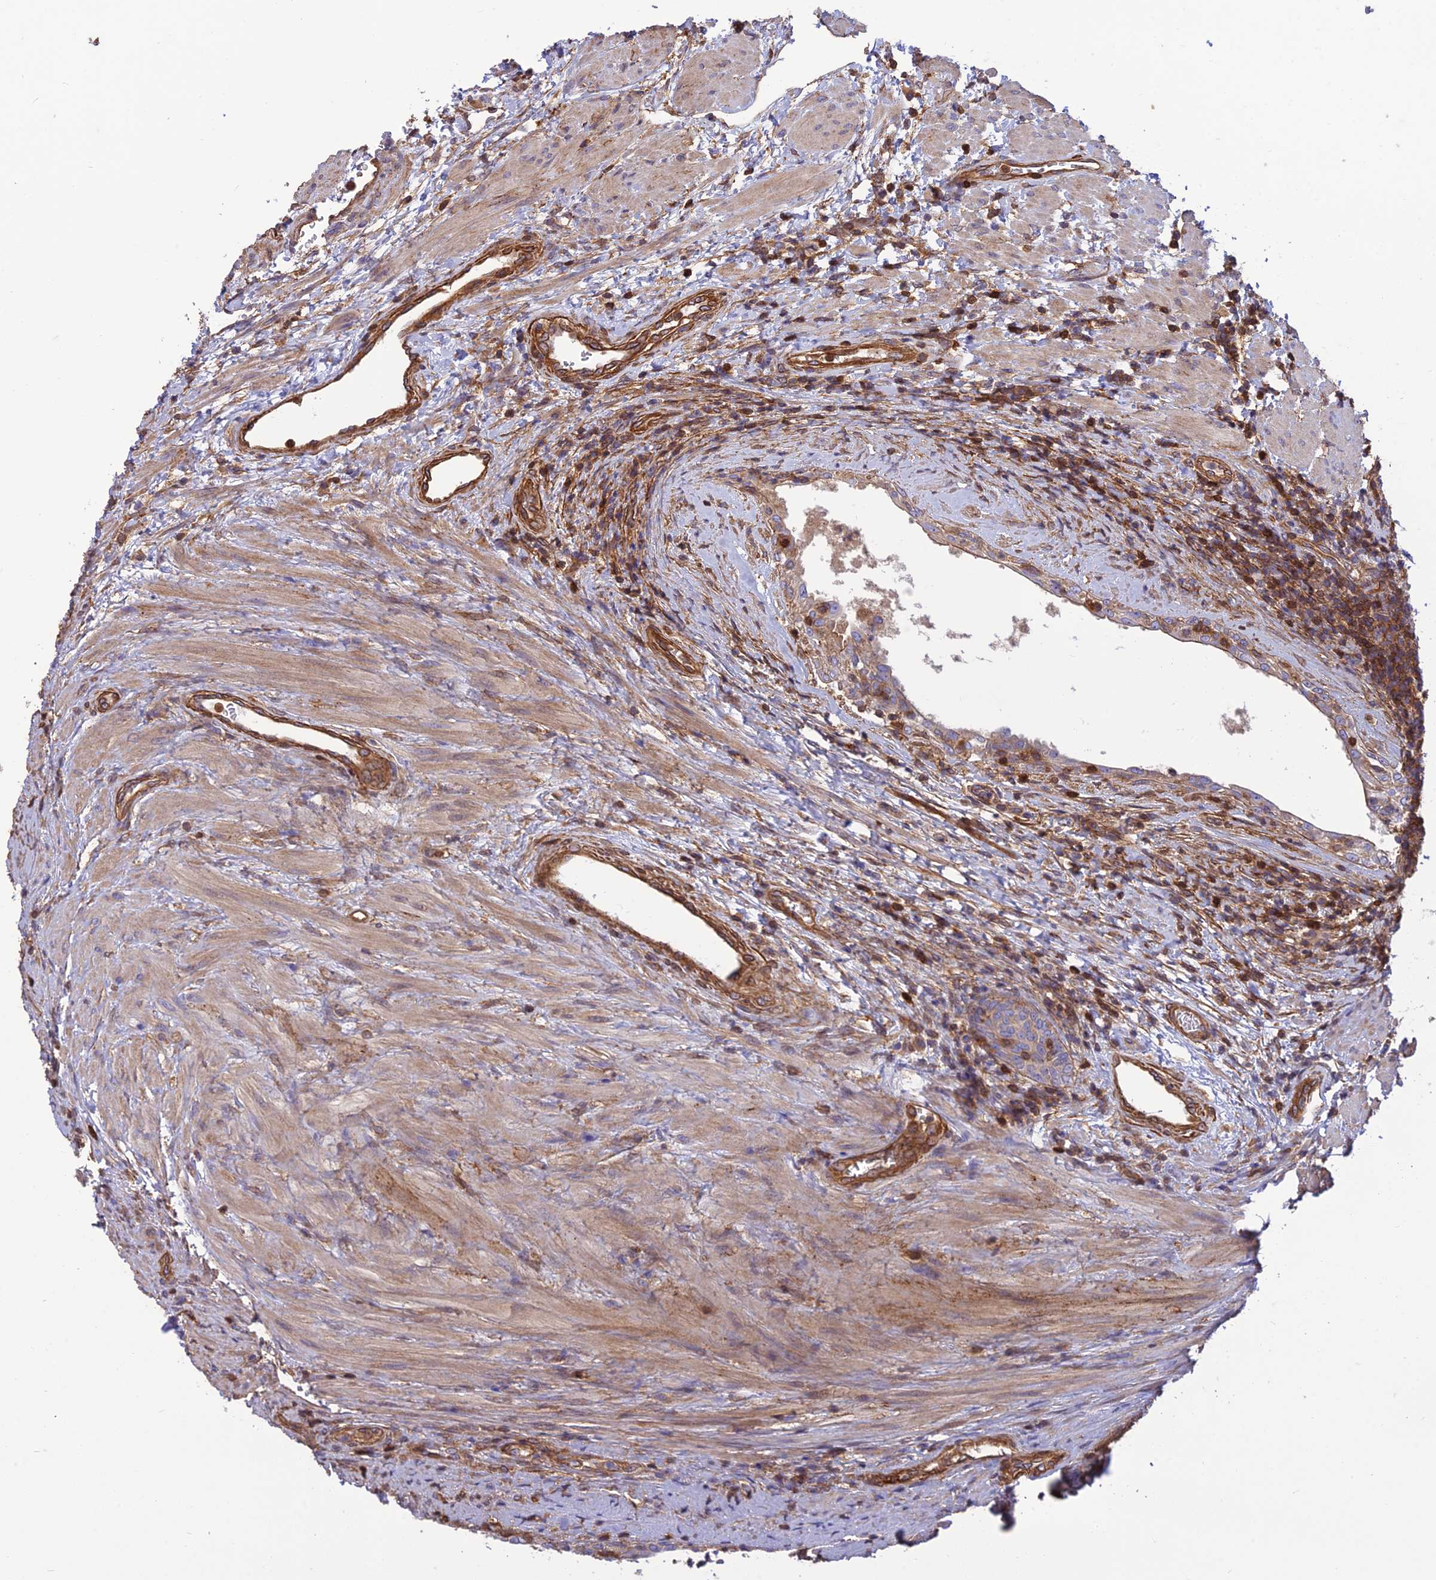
{"staining": {"intensity": "moderate", "quantity": "<25%", "location": "cytoplasmic/membranous"}, "tissue": "prostate", "cell_type": "Glandular cells", "image_type": "normal", "snomed": [{"axis": "morphology", "description": "Normal tissue, NOS"}, {"axis": "topography", "description": "Prostate"}], "caption": "This photomicrograph shows unremarkable prostate stained with IHC to label a protein in brown. The cytoplasmic/membranous of glandular cells show moderate positivity for the protein. Nuclei are counter-stained blue.", "gene": "HPSE2", "patient": {"sex": "male", "age": 76}}